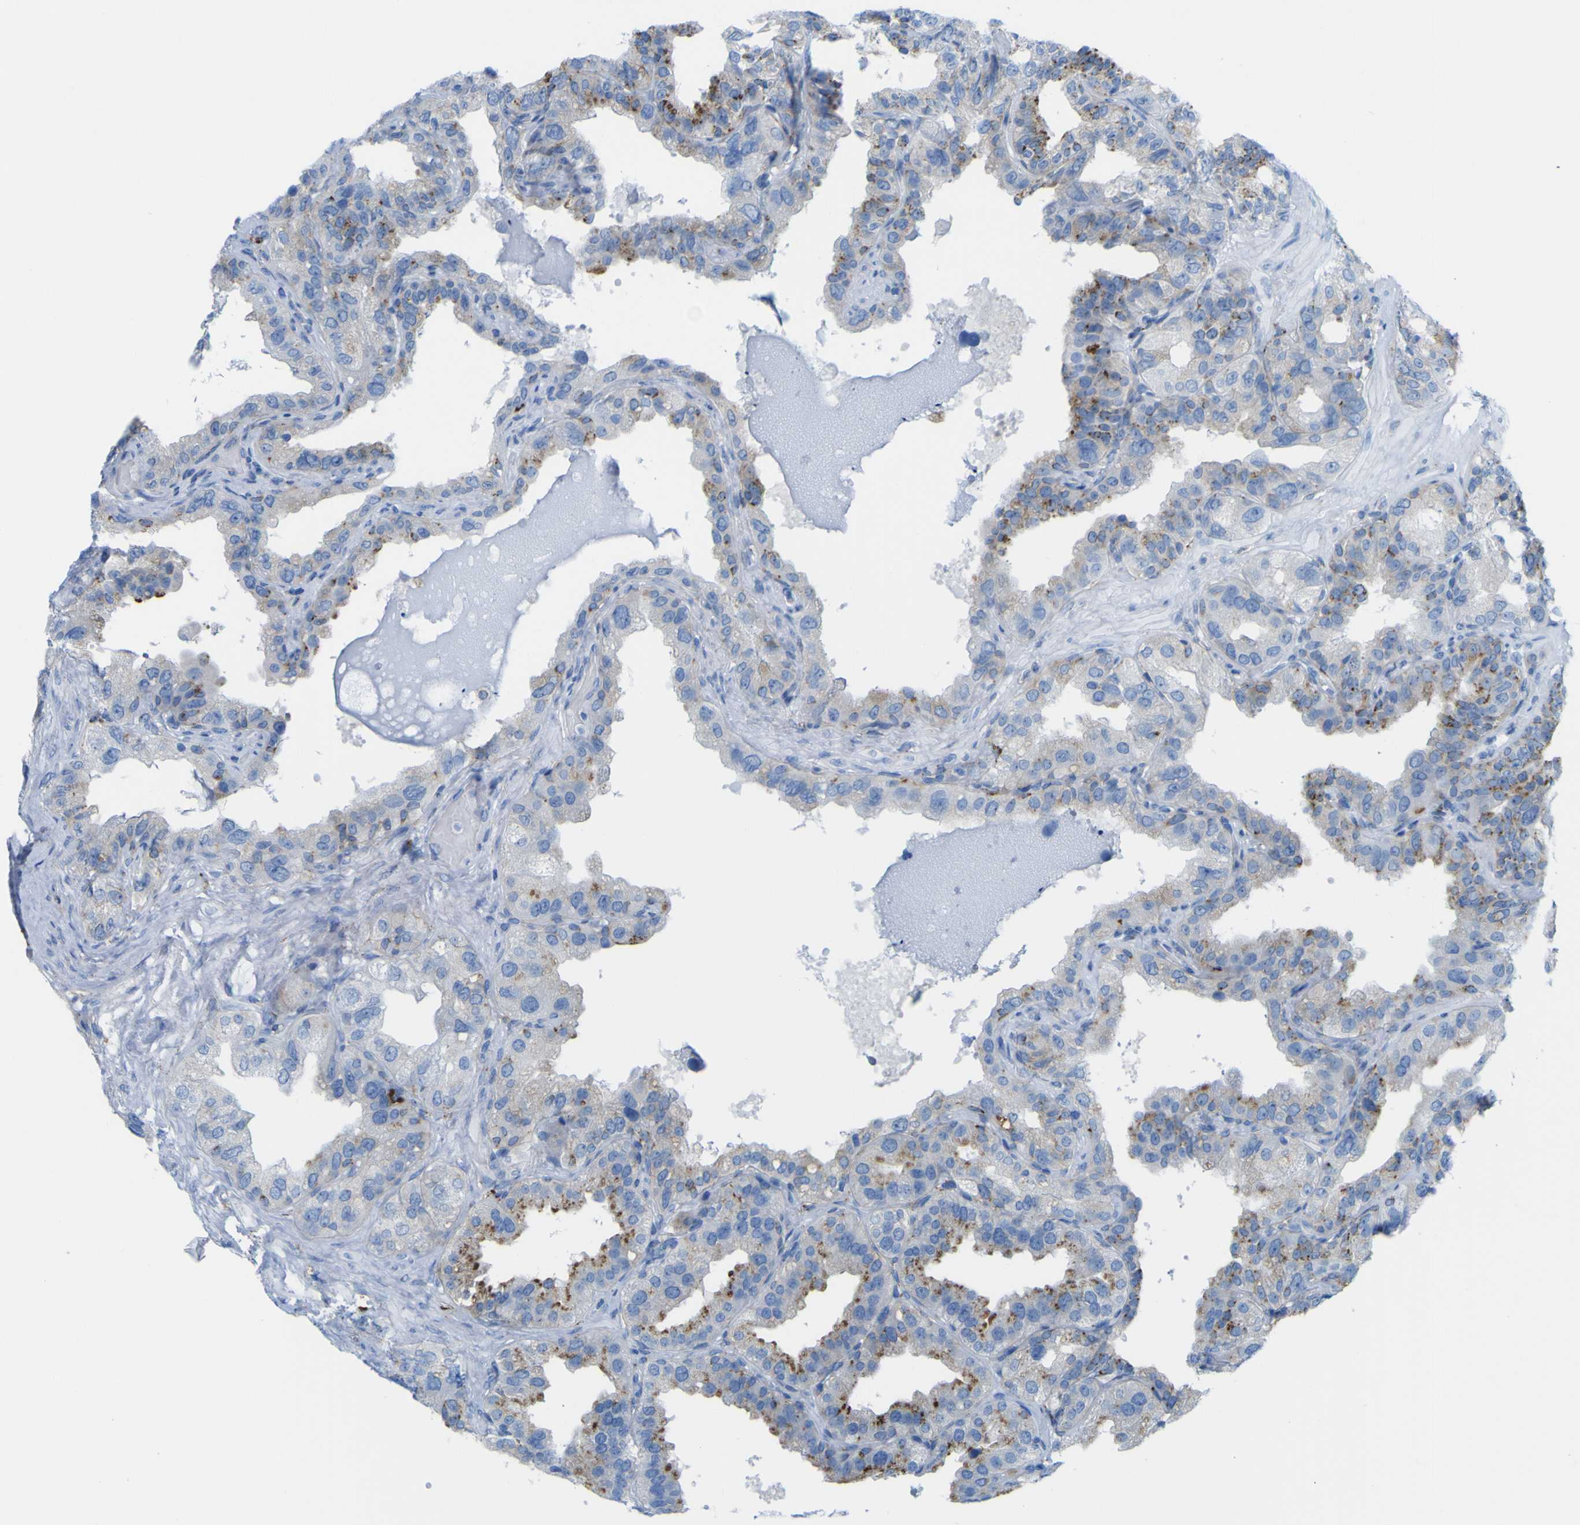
{"staining": {"intensity": "moderate", "quantity": "25%-75%", "location": "cytoplasmic/membranous"}, "tissue": "seminal vesicle", "cell_type": "Glandular cells", "image_type": "normal", "snomed": [{"axis": "morphology", "description": "Normal tissue, NOS"}, {"axis": "topography", "description": "Seminal veicle"}], "caption": "High-power microscopy captured an immunohistochemistry (IHC) histopathology image of unremarkable seminal vesicle, revealing moderate cytoplasmic/membranous staining in approximately 25%-75% of glandular cells. Ihc stains the protein of interest in brown and the nuclei are stained blue.", "gene": "PLD3", "patient": {"sex": "male", "age": 68}}